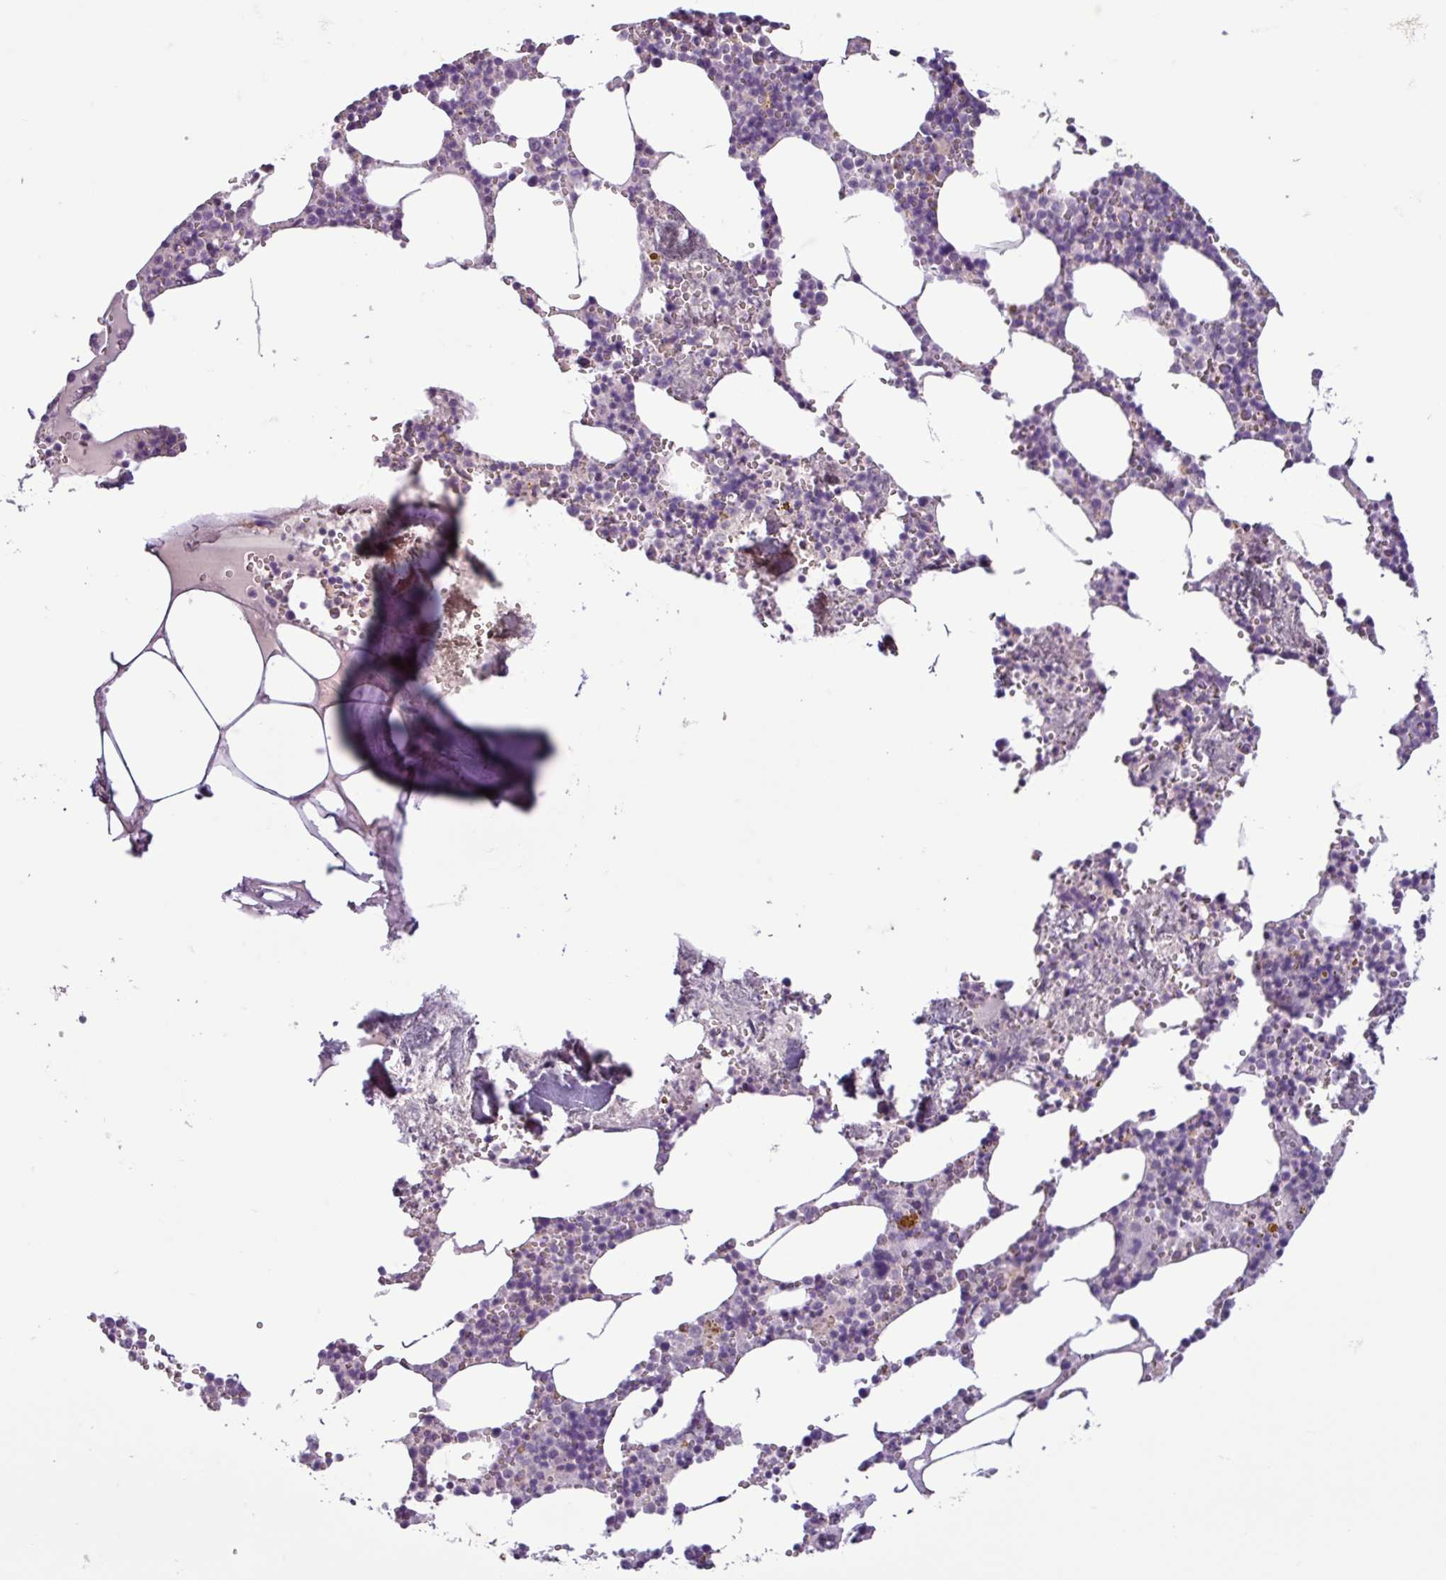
{"staining": {"intensity": "negative", "quantity": "none", "location": "none"}, "tissue": "bone marrow", "cell_type": "Hematopoietic cells", "image_type": "normal", "snomed": [{"axis": "morphology", "description": "Normal tissue, NOS"}, {"axis": "topography", "description": "Bone marrow"}], "caption": "The photomicrograph shows no significant staining in hematopoietic cells of bone marrow.", "gene": "C9orf24", "patient": {"sex": "male", "age": 54}}